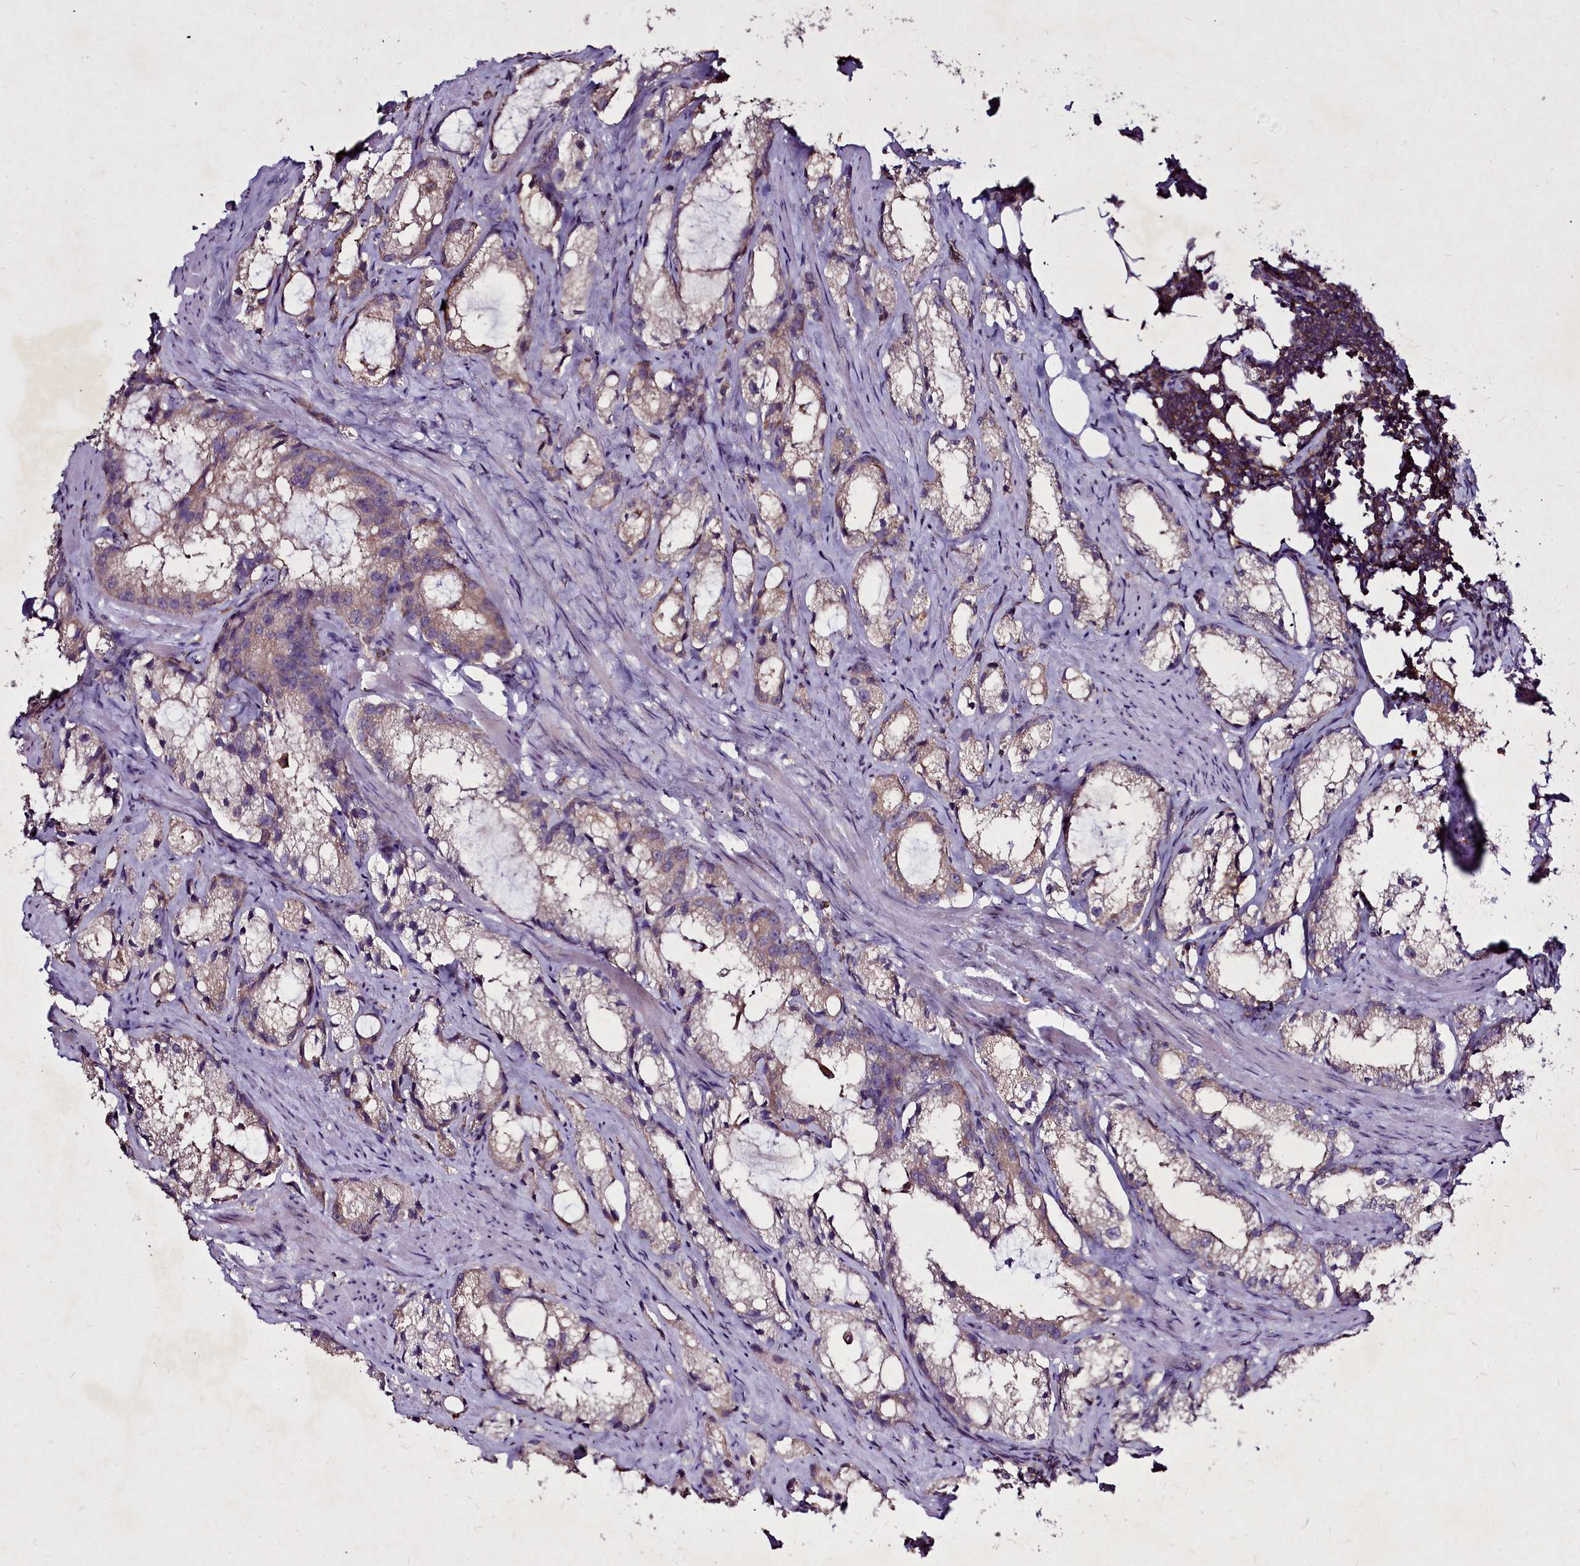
{"staining": {"intensity": "weak", "quantity": ">75%", "location": "cytoplasmic/membranous"}, "tissue": "prostate cancer", "cell_type": "Tumor cells", "image_type": "cancer", "snomed": [{"axis": "morphology", "description": "Adenocarcinoma, High grade"}, {"axis": "topography", "description": "Prostate"}], "caption": "Human prostate cancer (high-grade adenocarcinoma) stained for a protein (brown) shows weak cytoplasmic/membranous positive expression in about >75% of tumor cells.", "gene": "NCKAP1L", "patient": {"sex": "male", "age": 66}}